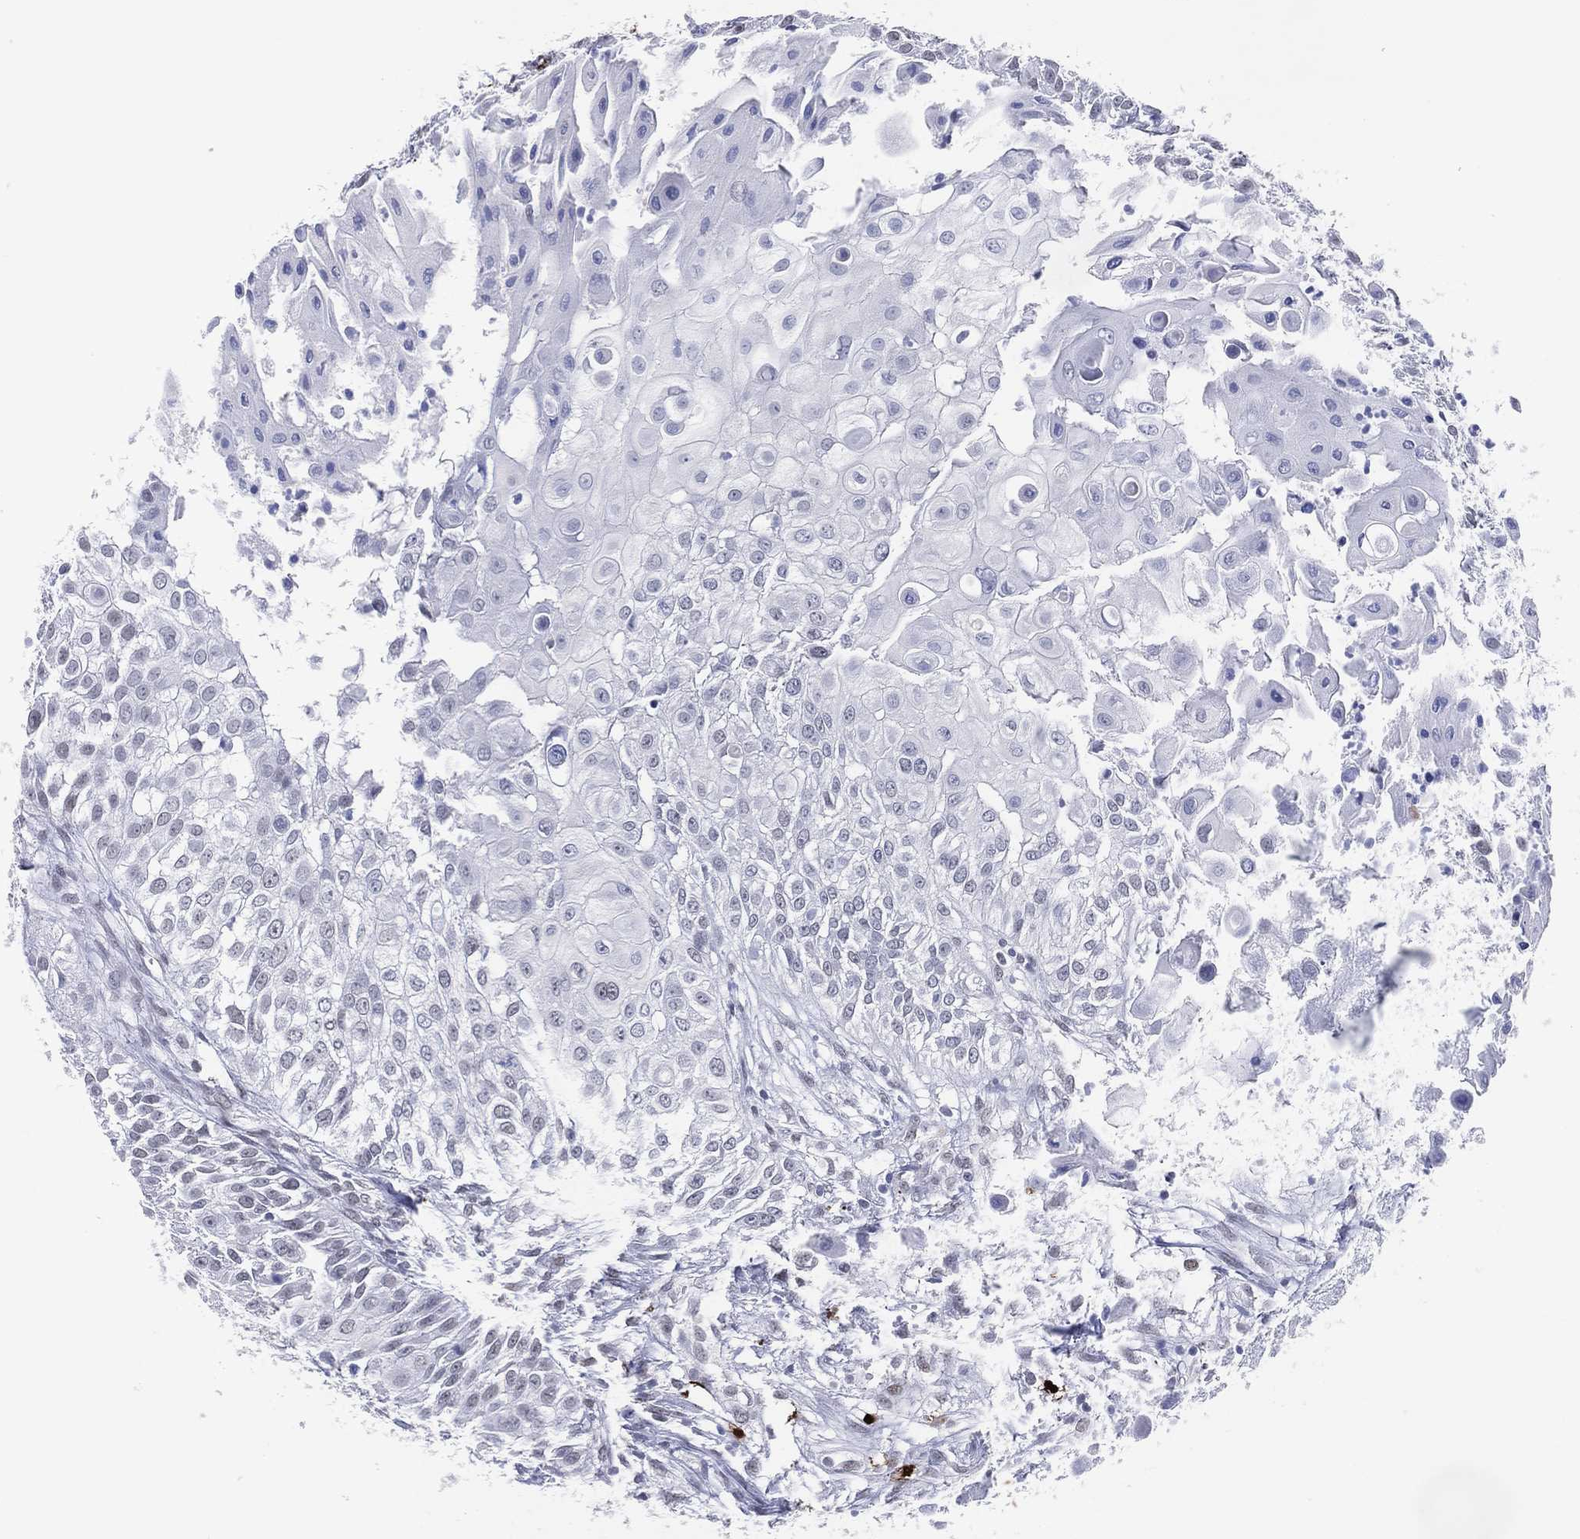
{"staining": {"intensity": "negative", "quantity": "none", "location": "none"}, "tissue": "urothelial cancer", "cell_type": "Tumor cells", "image_type": "cancer", "snomed": [{"axis": "morphology", "description": "Urothelial carcinoma, High grade"}, {"axis": "topography", "description": "Urinary bladder"}], "caption": "Immunohistochemistry photomicrograph of neoplastic tissue: urothelial cancer stained with DAB demonstrates no significant protein staining in tumor cells.", "gene": "CFAP58", "patient": {"sex": "female", "age": 79}}